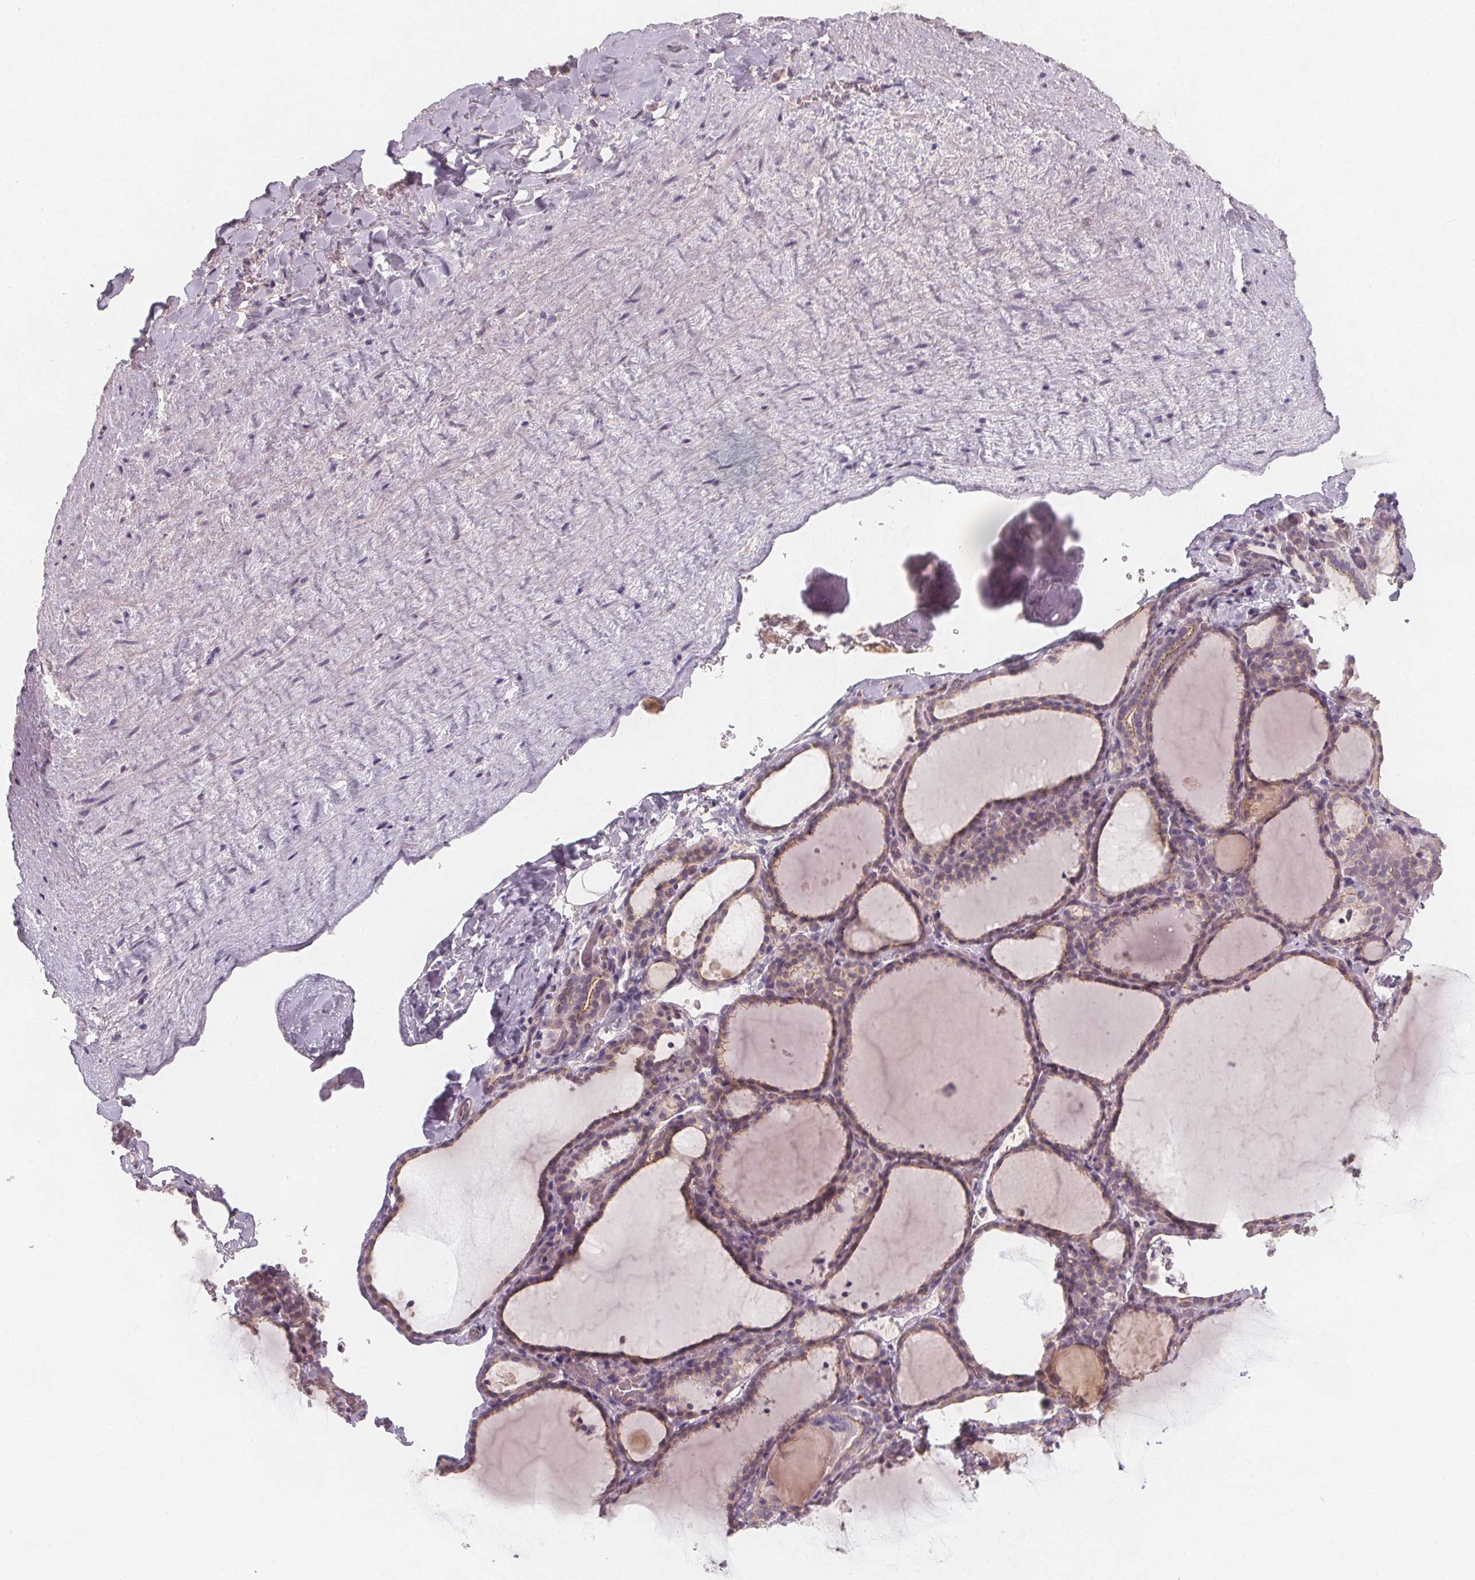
{"staining": {"intensity": "weak", "quantity": "<25%", "location": "cytoplasmic/membranous"}, "tissue": "thyroid gland", "cell_type": "Glandular cells", "image_type": "normal", "snomed": [{"axis": "morphology", "description": "Normal tissue, NOS"}, {"axis": "topography", "description": "Thyroid gland"}], "caption": "High power microscopy histopathology image of an immunohistochemistry photomicrograph of benign thyroid gland, revealing no significant positivity in glandular cells.", "gene": "VNN1", "patient": {"sex": "female", "age": 22}}